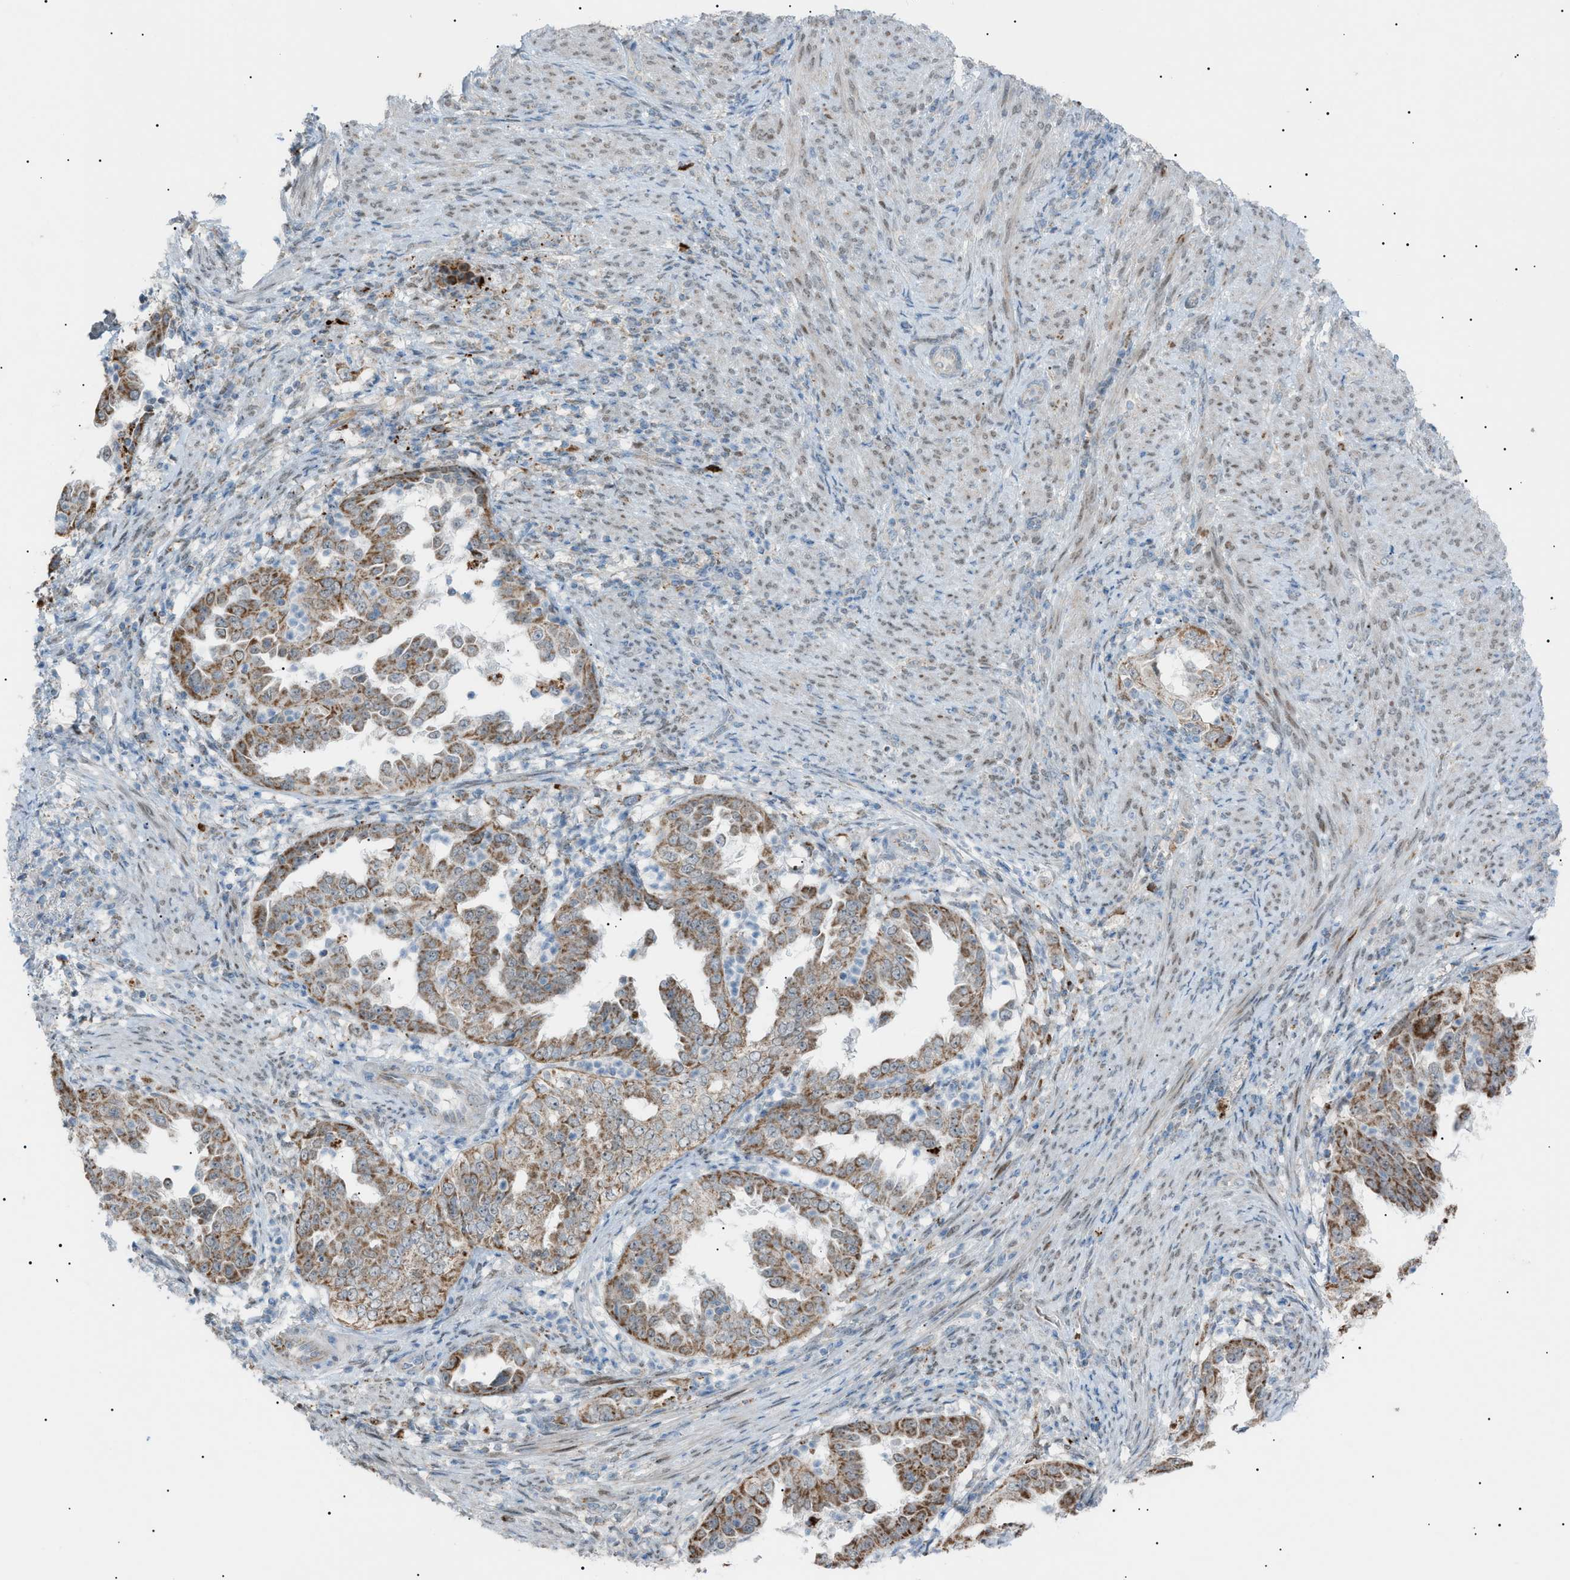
{"staining": {"intensity": "moderate", "quantity": ">75%", "location": "cytoplasmic/membranous"}, "tissue": "endometrial cancer", "cell_type": "Tumor cells", "image_type": "cancer", "snomed": [{"axis": "morphology", "description": "Adenocarcinoma, NOS"}, {"axis": "topography", "description": "Endometrium"}], "caption": "This photomicrograph displays IHC staining of human adenocarcinoma (endometrial), with medium moderate cytoplasmic/membranous positivity in about >75% of tumor cells.", "gene": "ZNF516", "patient": {"sex": "female", "age": 85}}